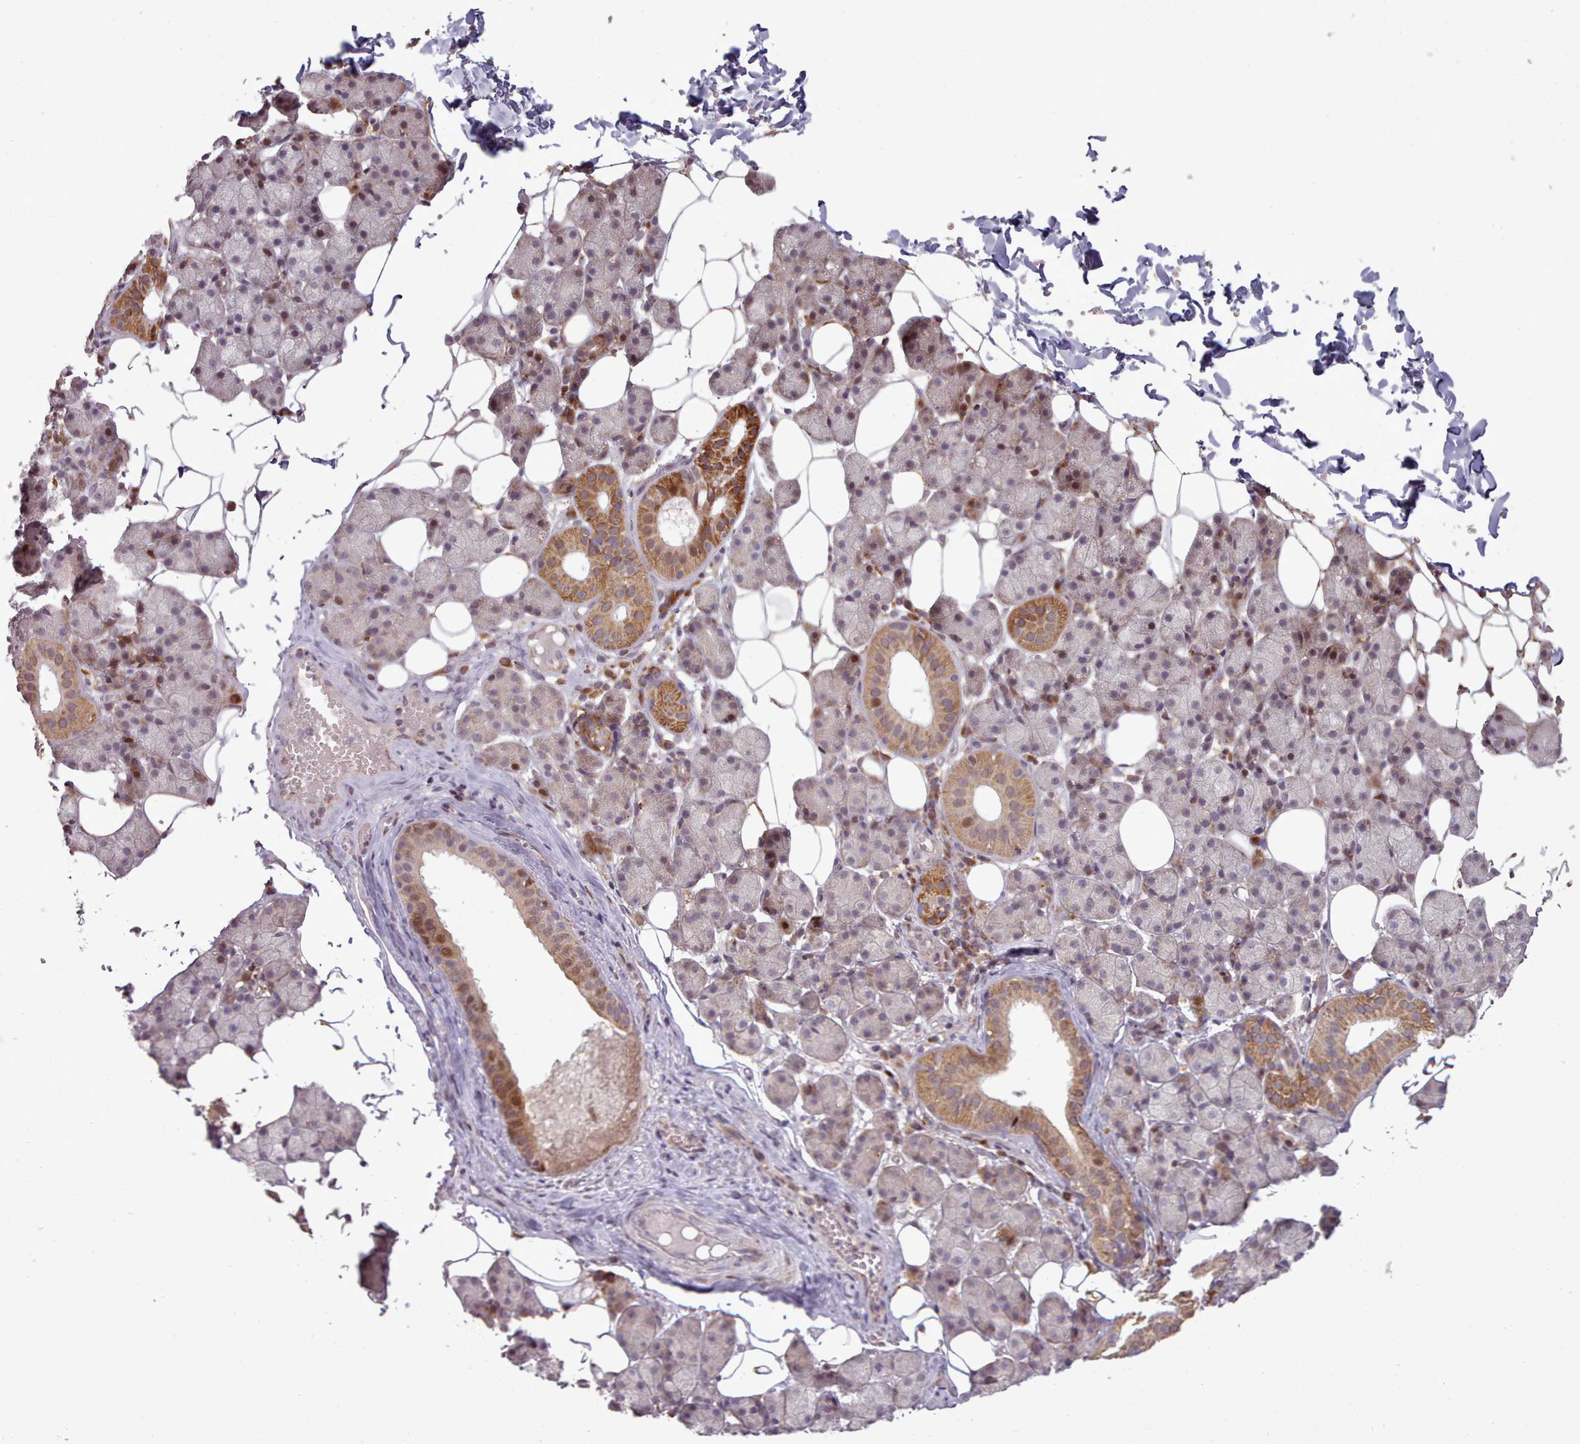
{"staining": {"intensity": "moderate", "quantity": "25%-75%", "location": "cytoplasmic/membranous"}, "tissue": "salivary gland", "cell_type": "Glandular cells", "image_type": "normal", "snomed": [{"axis": "morphology", "description": "Normal tissue, NOS"}, {"axis": "topography", "description": "Salivary gland"}], "caption": "The histopathology image reveals immunohistochemical staining of normal salivary gland. There is moderate cytoplasmic/membranous expression is seen in approximately 25%-75% of glandular cells.", "gene": "LGALS9B", "patient": {"sex": "female", "age": 33}}